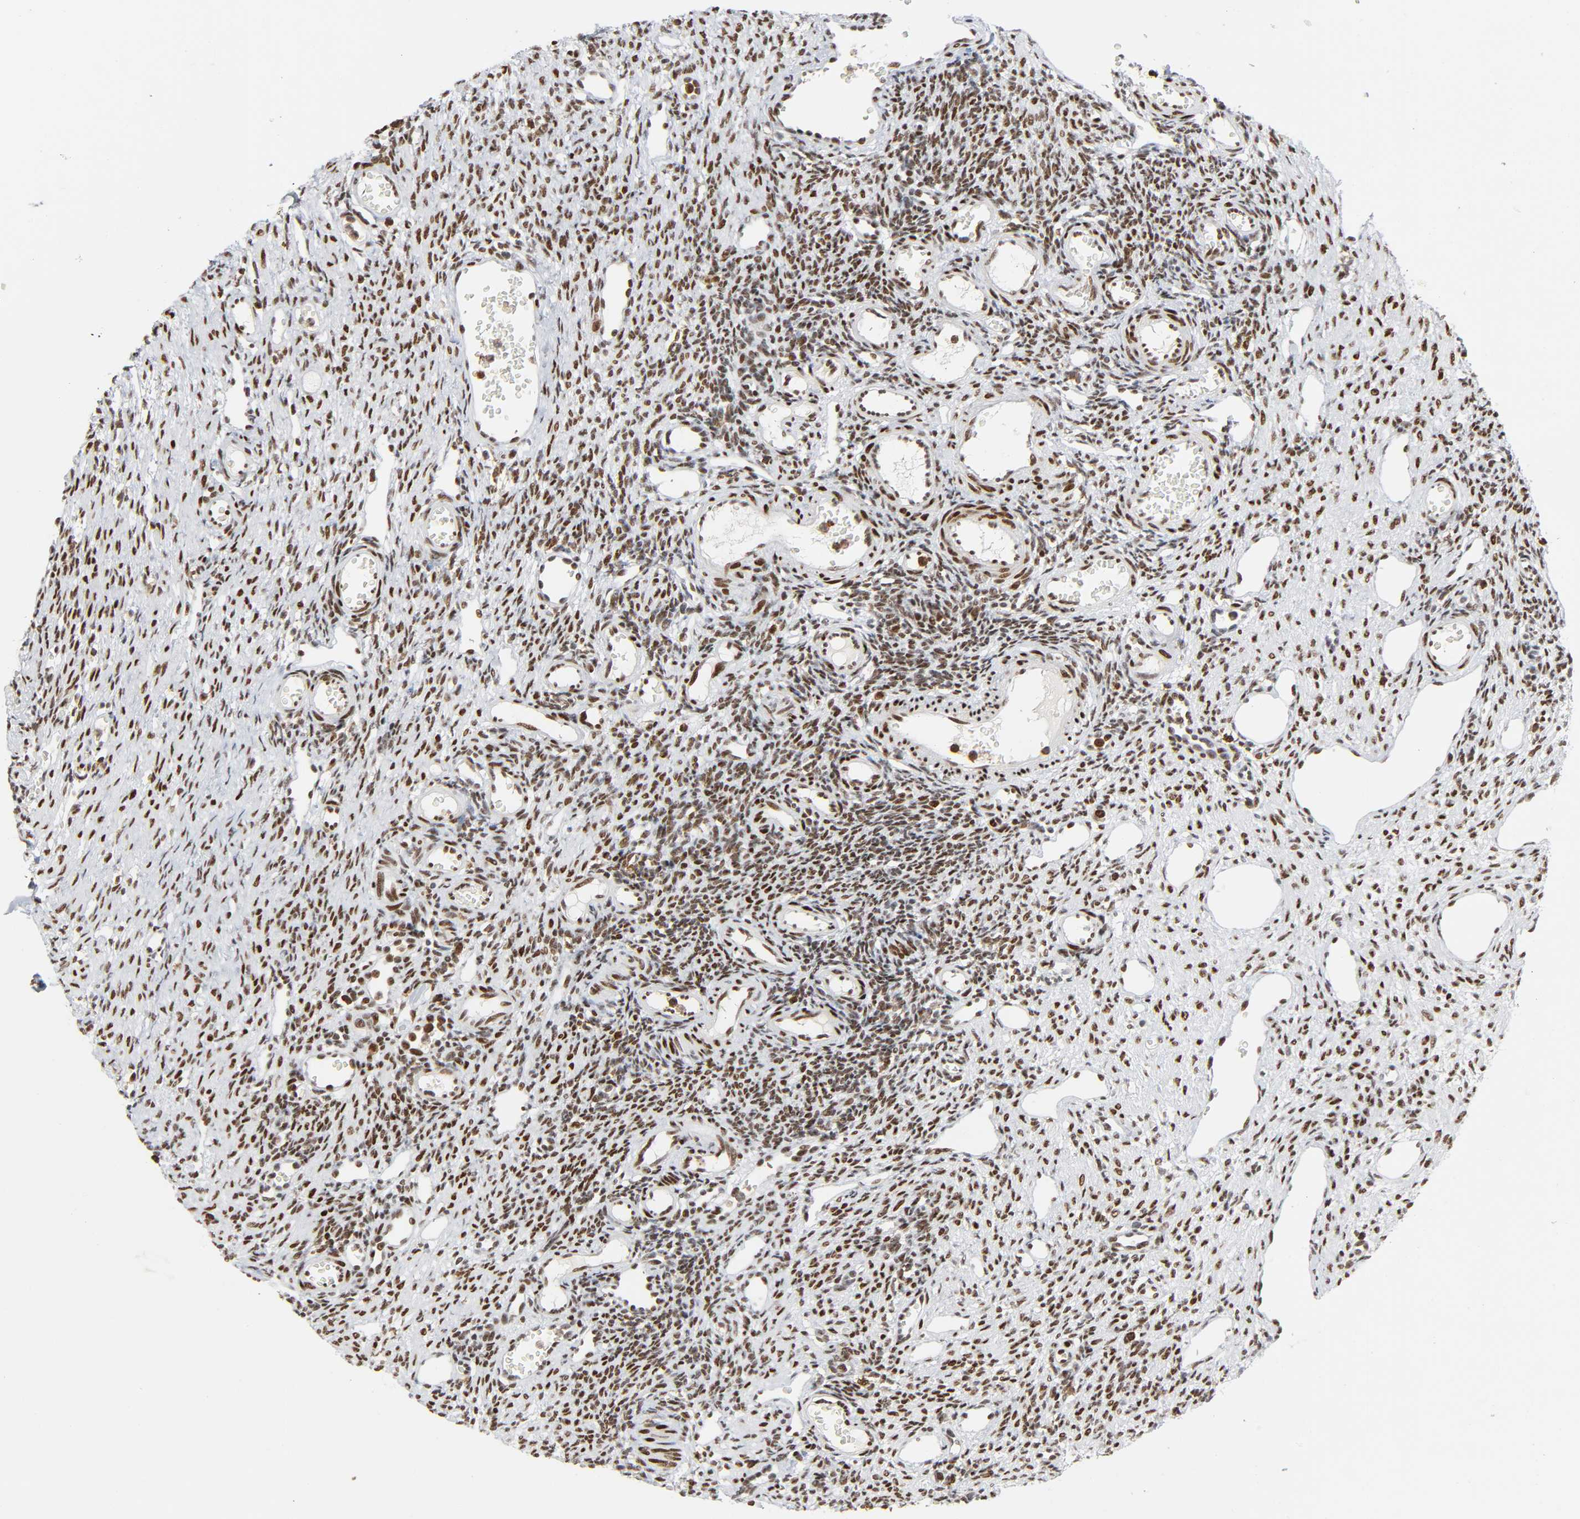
{"staining": {"intensity": "weak", "quantity": "<25%", "location": "cytoplasmic/membranous"}, "tissue": "ovary", "cell_type": "Follicle cells", "image_type": "normal", "snomed": [{"axis": "morphology", "description": "Normal tissue, NOS"}, {"axis": "topography", "description": "Ovary"}], "caption": "A high-resolution image shows IHC staining of benign ovary, which demonstrates no significant positivity in follicle cells.", "gene": "WAS", "patient": {"sex": "female", "age": 33}}